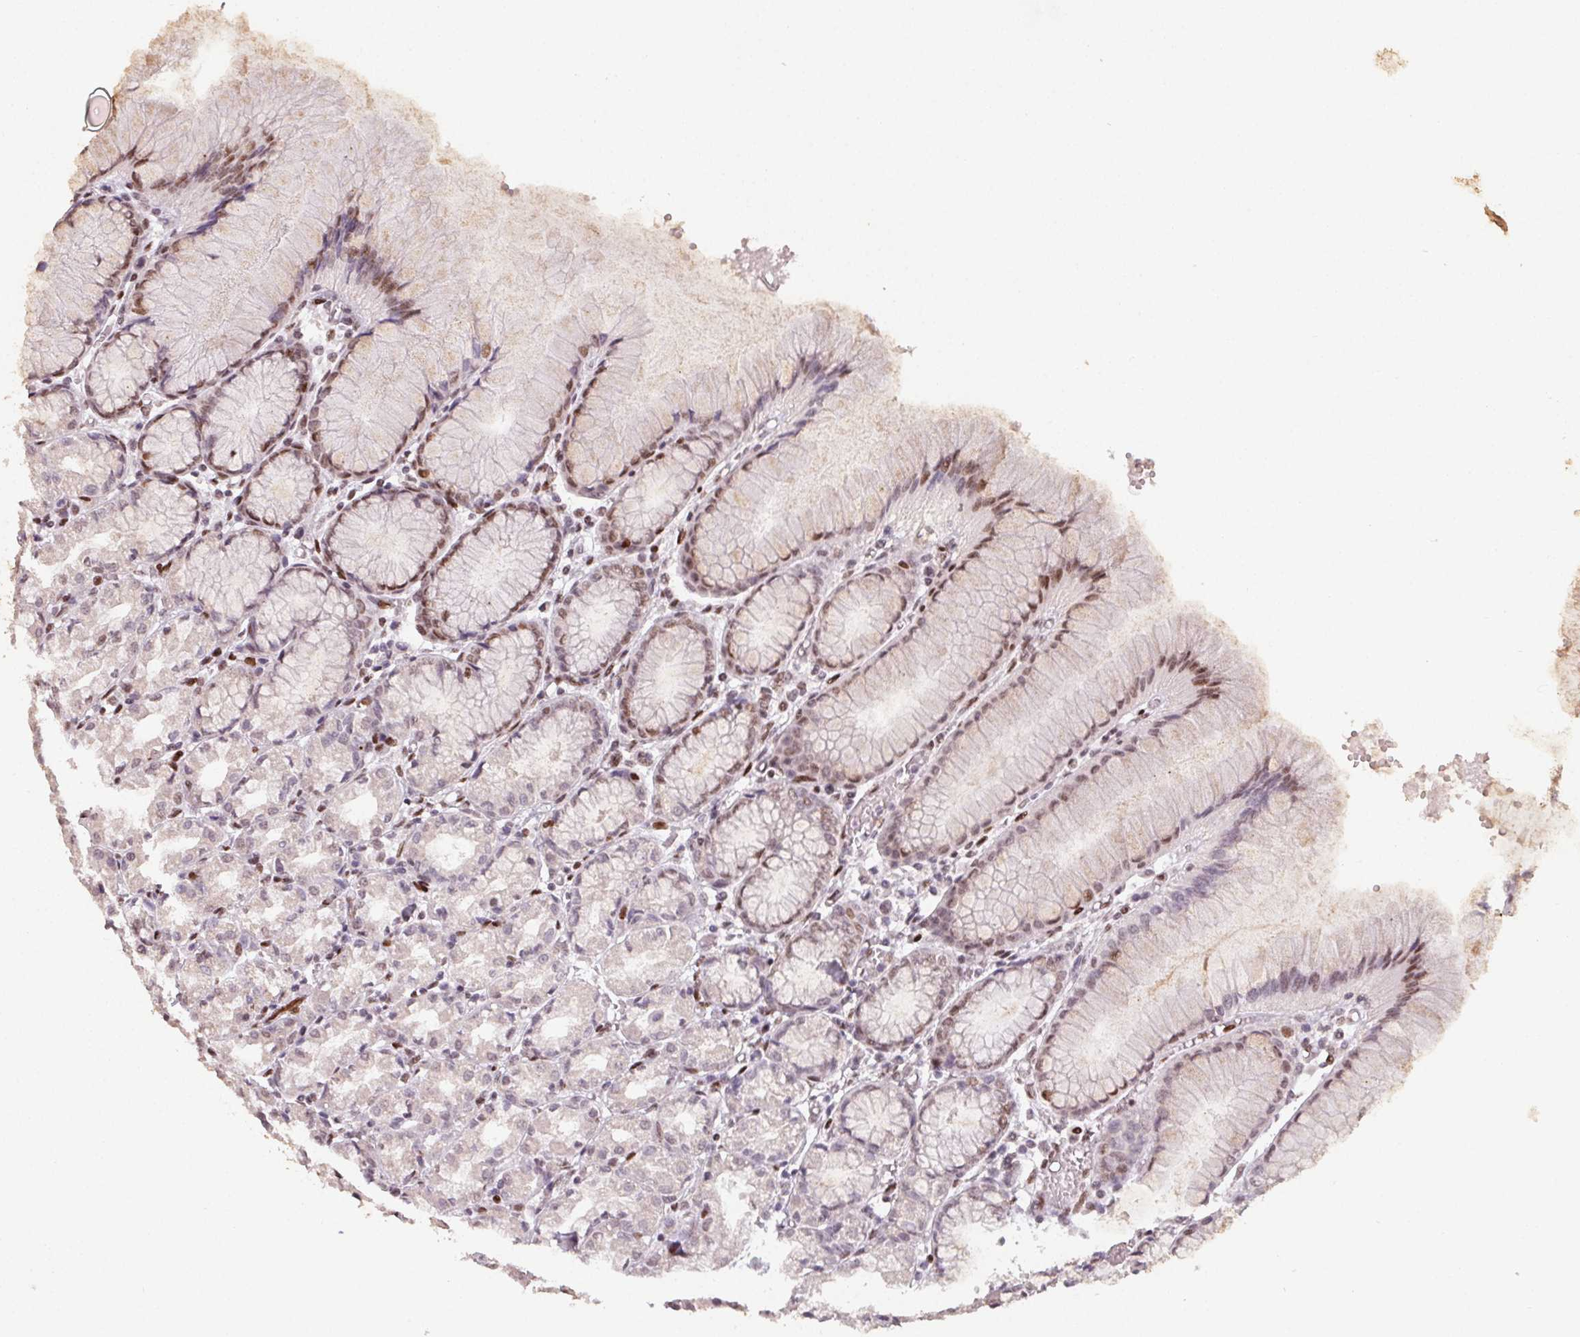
{"staining": {"intensity": "moderate", "quantity": "<25%", "location": "nuclear"}, "tissue": "stomach", "cell_type": "Glandular cells", "image_type": "normal", "snomed": [{"axis": "morphology", "description": "Normal tissue, NOS"}, {"axis": "topography", "description": "Stomach"}], "caption": "Normal stomach exhibits moderate nuclear staining in about <25% of glandular cells, visualized by immunohistochemistry.", "gene": "KMT2A", "patient": {"sex": "female", "age": 57}}